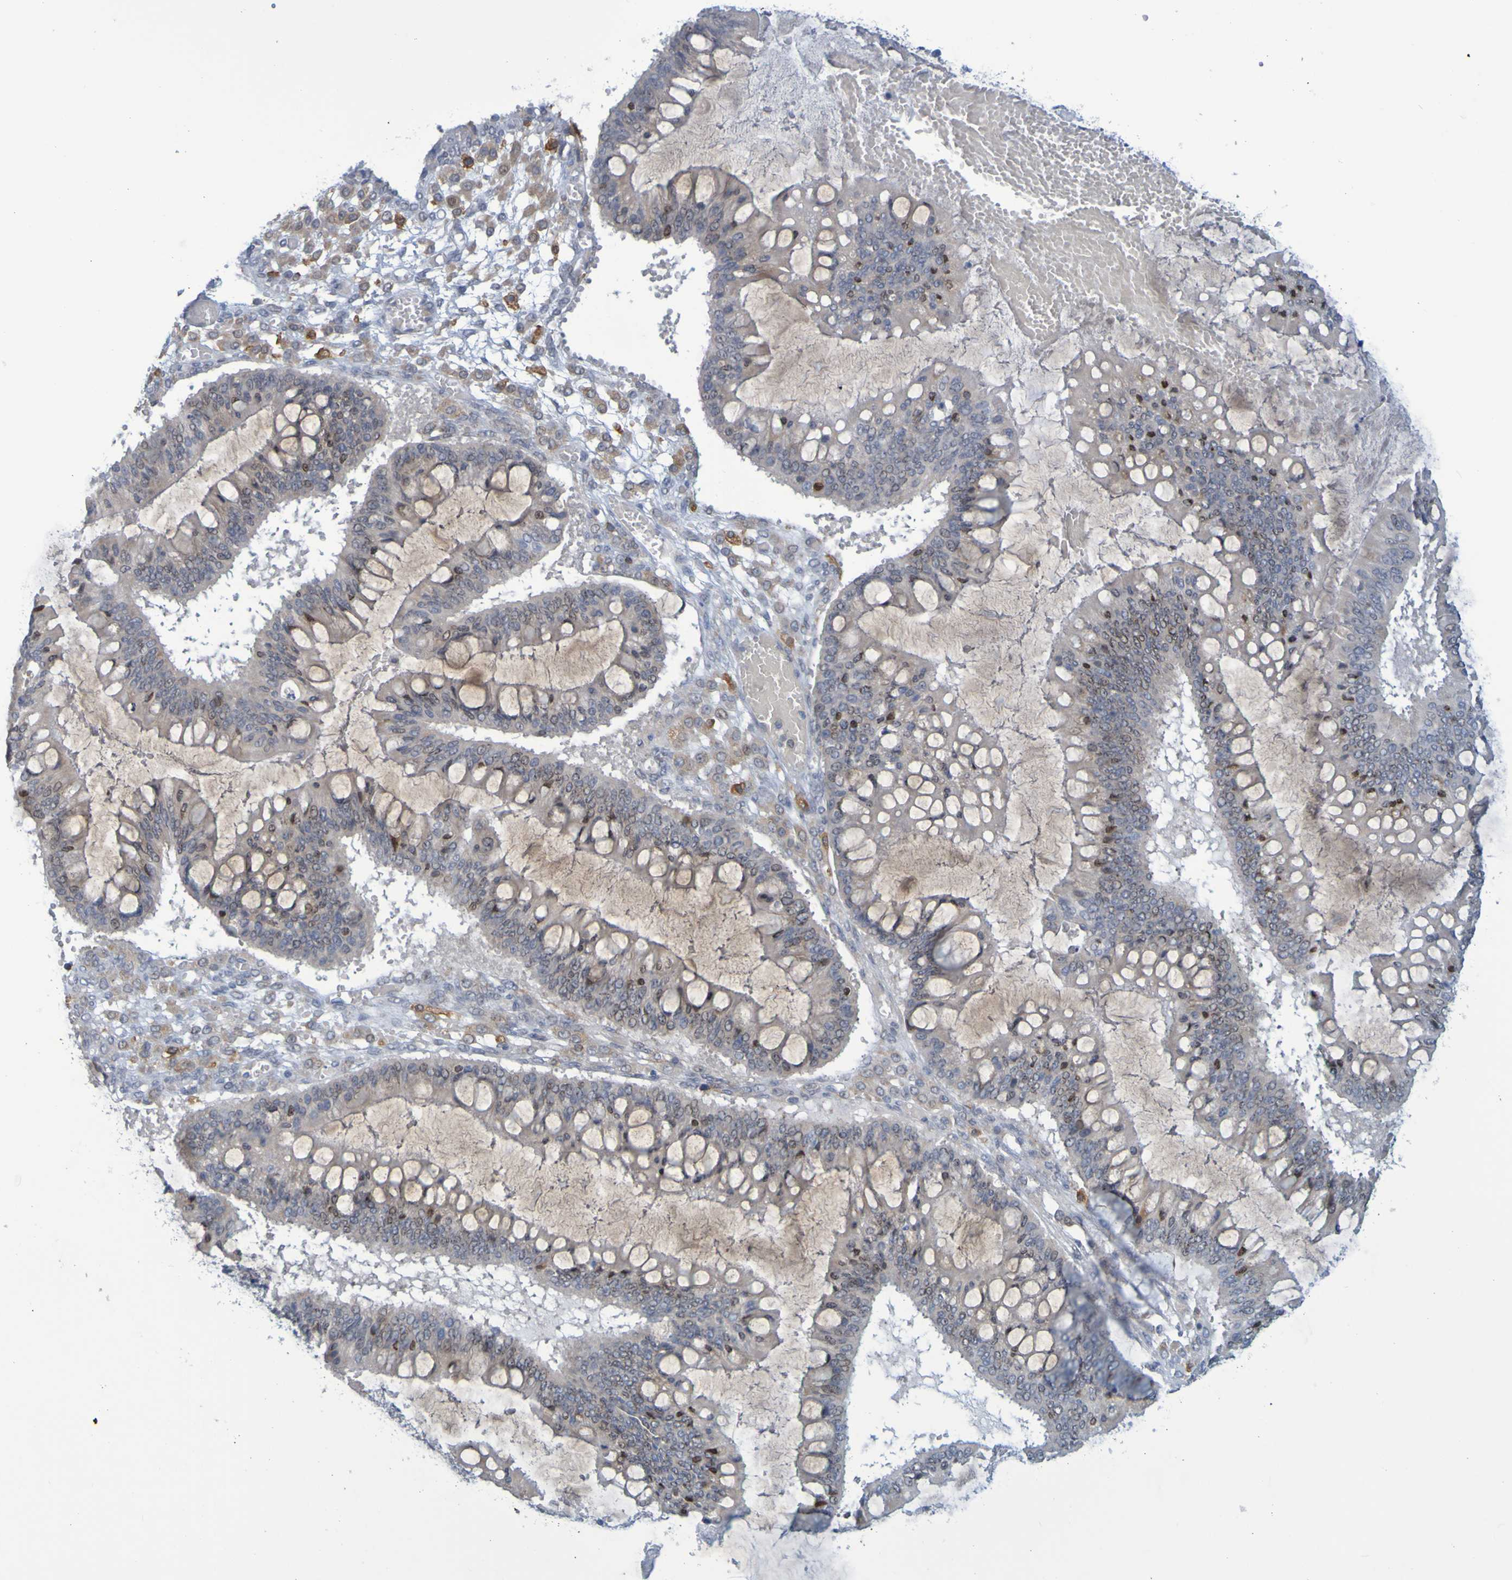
{"staining": {"intensity": "weak", "quantity": "<25%", "location": "nuclear"}, "tissue": "ovarian cancer", "cell_type": "Tumor cells", "image_type": "cancer", "snomed": [{"axis": "morphology", "description": "Cystadenocarcinoma, mucinous, NOS"}, {"axis": "topography", "description": "Ovary"}], "caption": "IHC image of neoplastic tissue: ovarian cancer (mucinous cystadenocarcinoma) stained with DAB reveals no significant protein expression in tumor cells.", "gene": "LILRB5", "patient": {"sex": "female", "age": 73}}